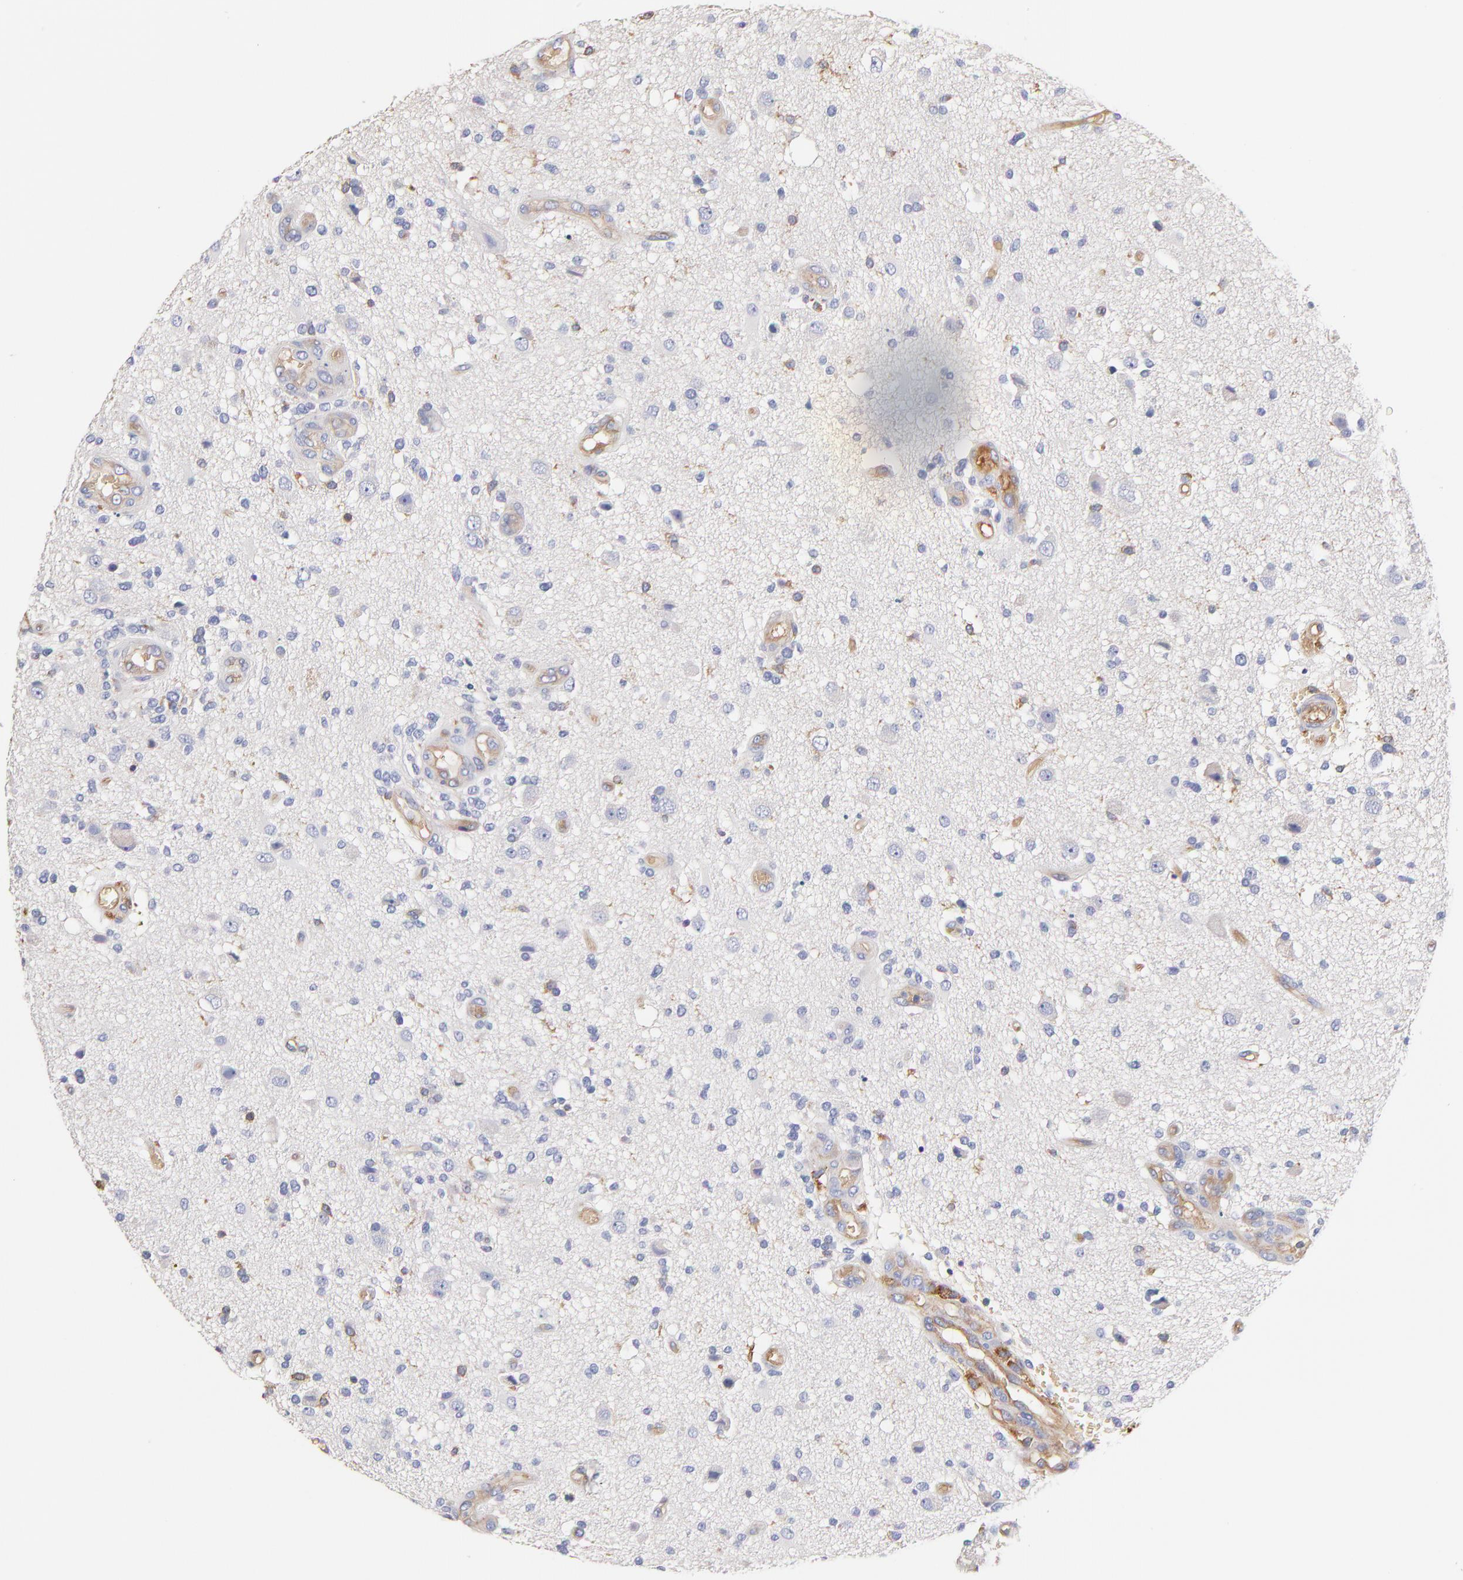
{"staining": {"intensity": "negative", "quantity": "none", "location": "none"}, "tissue": "glioma", "cell_type": "Tumor cells", "image_type": "cancer", "snomed": [{"axis": "morphology", "description": "Normal tissue, NOS"}, {"axis": "morphology", "description": "Glioma, malignant, High grade"}, {"axis": "topography", "description": "Cerebral cortex"}], "caption": "DAB (3,3'-diaminobenzidine) immunohistochemical staining of glioma shows no significant staining in tumor cells.", "gene": "CD2AP", "patient": {"sex": "male", "age": 75}}